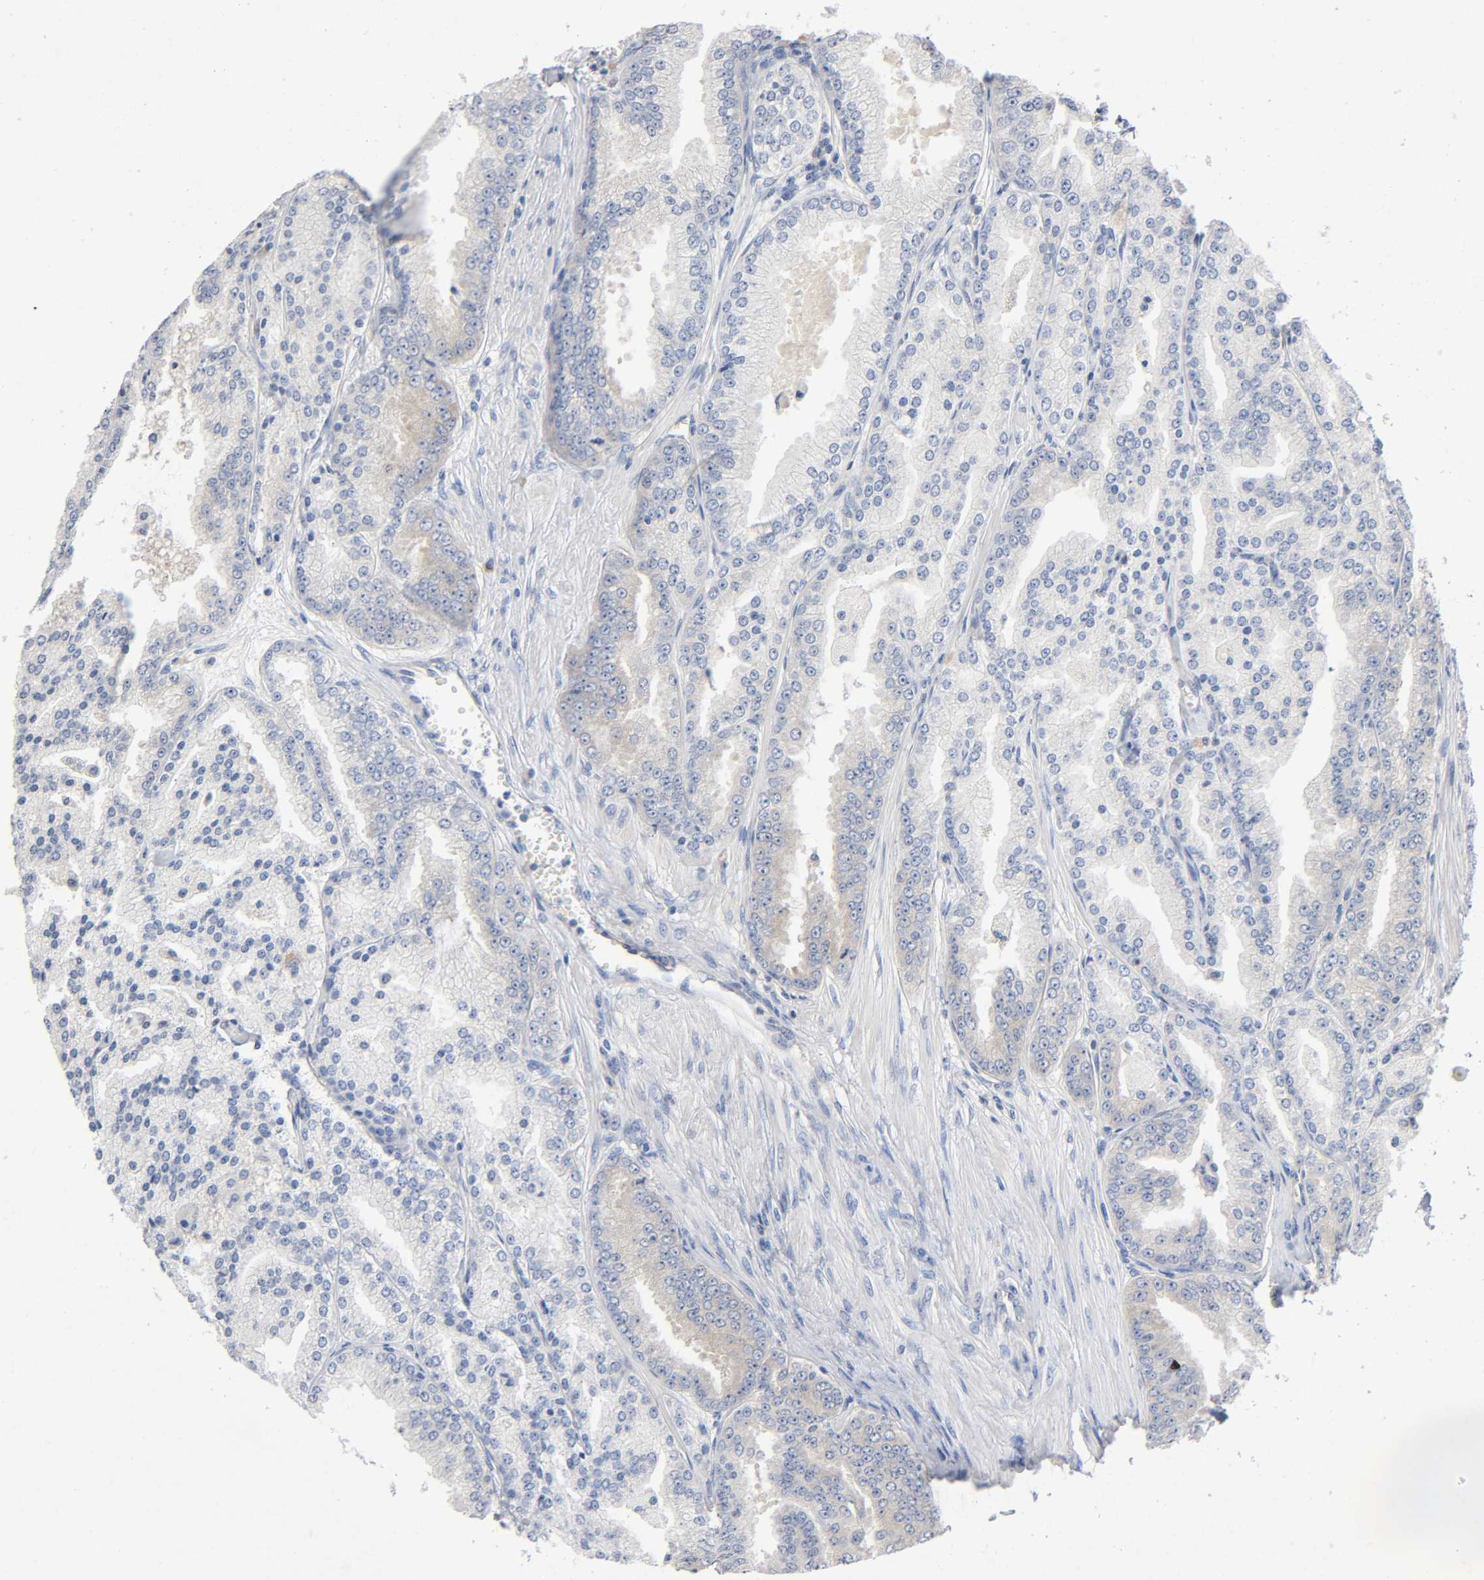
{"staining": {"intensity": "weak", "quantity": ">75%", "location": "cytoplasmic/membranous"}, "tissue": "prostate cancer", "cell_type": "Tumor cells", "image_type": "cancer", "snomed": [{"axis": "morphology", "description": "Adenocarcinoma, High grade"}, {"axis": "topography", "description": "Prostate"}], "caption": "Immunohistochemical staining of prostate cancer shows low levels of weak cytoplasmic/membranous positivity in approximately >75% of tumor cells.", "gene": "SCHIP1", "patient": {"sex": "male", "age": 61}}